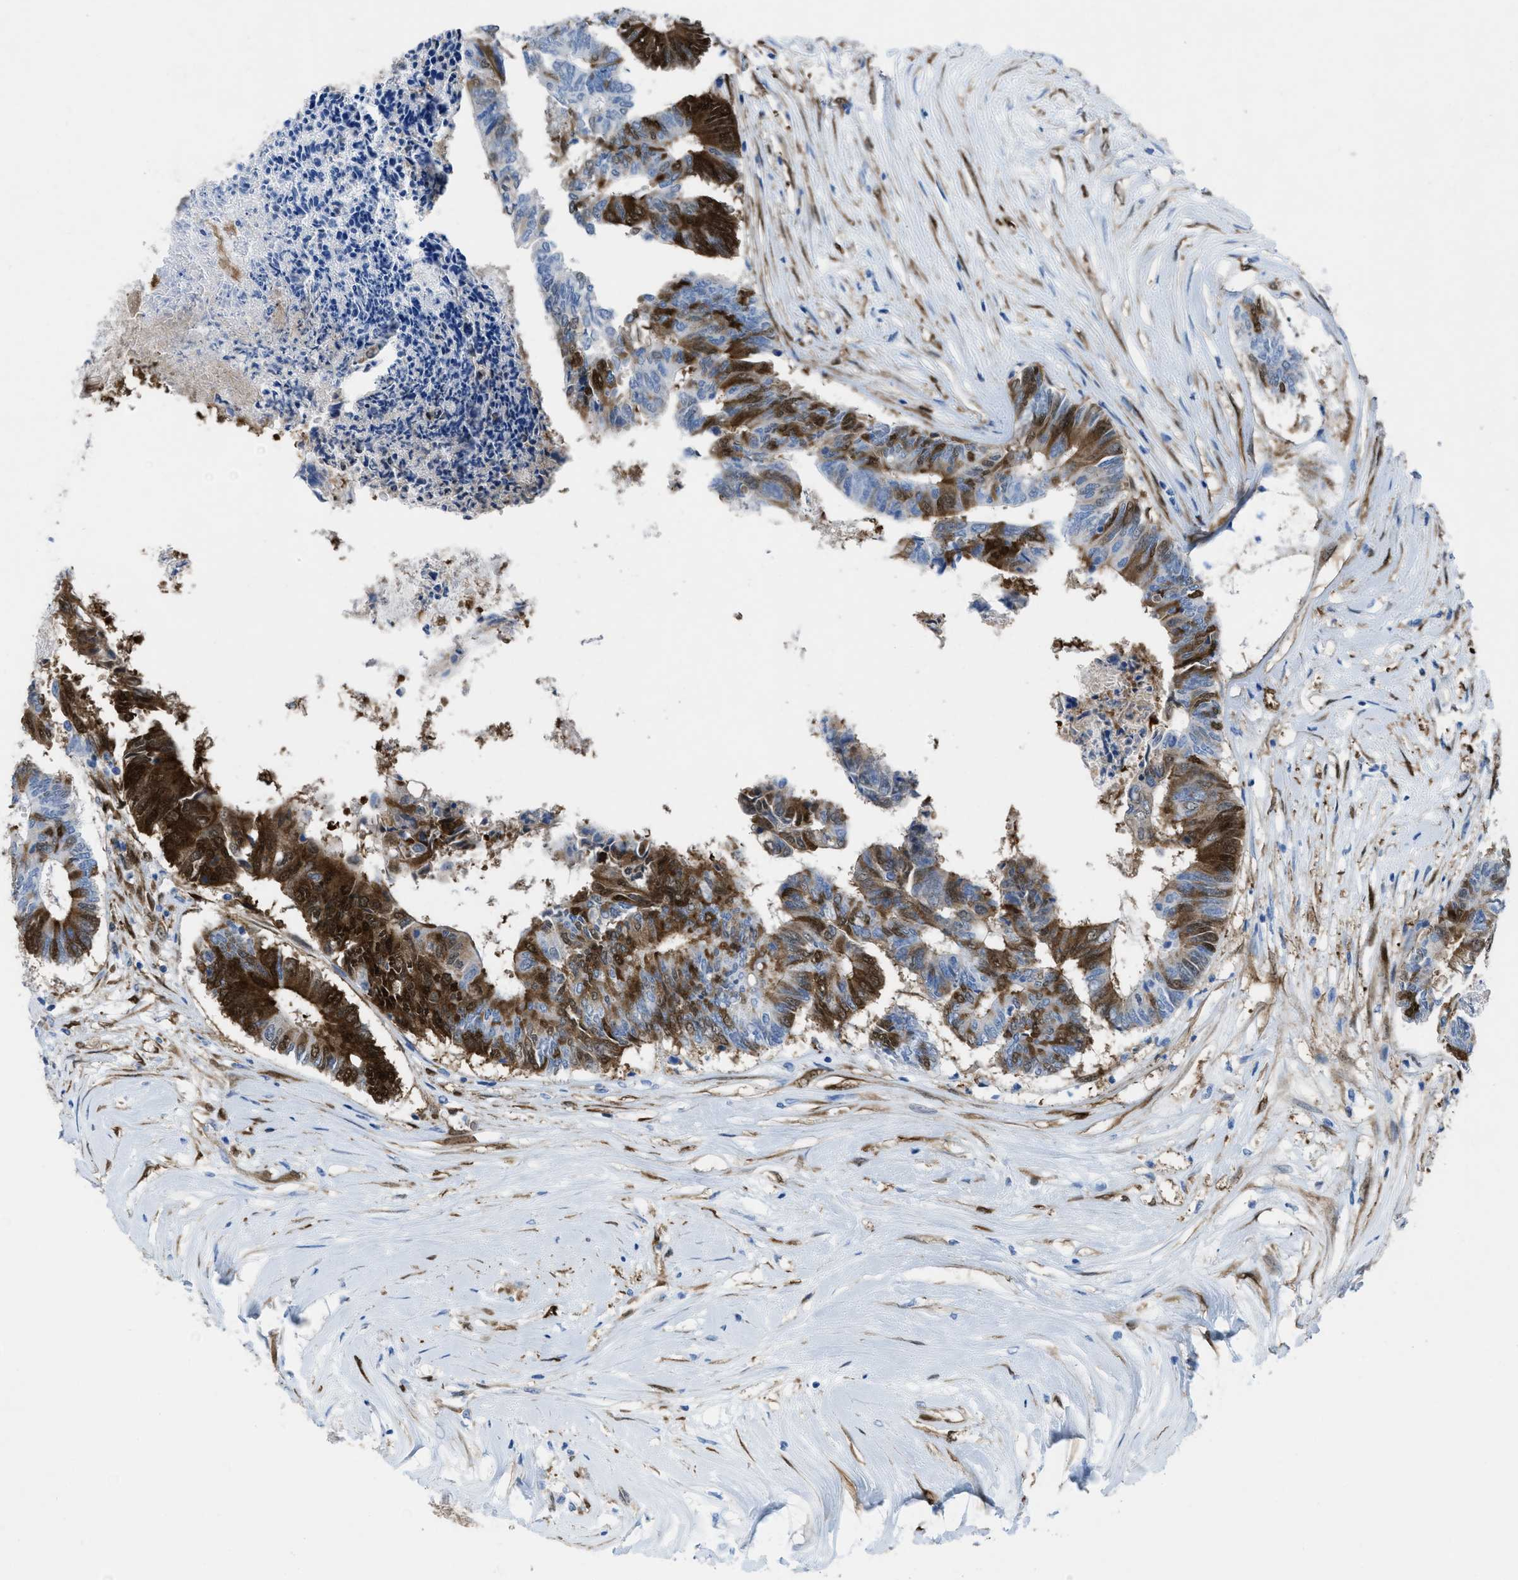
{"staining": {"intensity": "strong", "quantity": "25%-75%", "location": "cytoplasmic/membranous,nuclear"}, "tissue": "colorectal cancer", "cell_type": "Tumor cells", "image_type": "cancer", "snomed": [{"axis": "morphology", "description": "Adenocarcinoma, NOS"}, {"axis": "topography", "description": "Rectum"}], "caption": "Human colorectal cancer (adenocarcinoma) stained with a brown dye exhibits strong cytoplasmic/membranous and nuclear positive positivity in about 25%-75% of tumor cells.", "gene": "CDKN2A", "patient": {"sex": "male", "age": 63}}